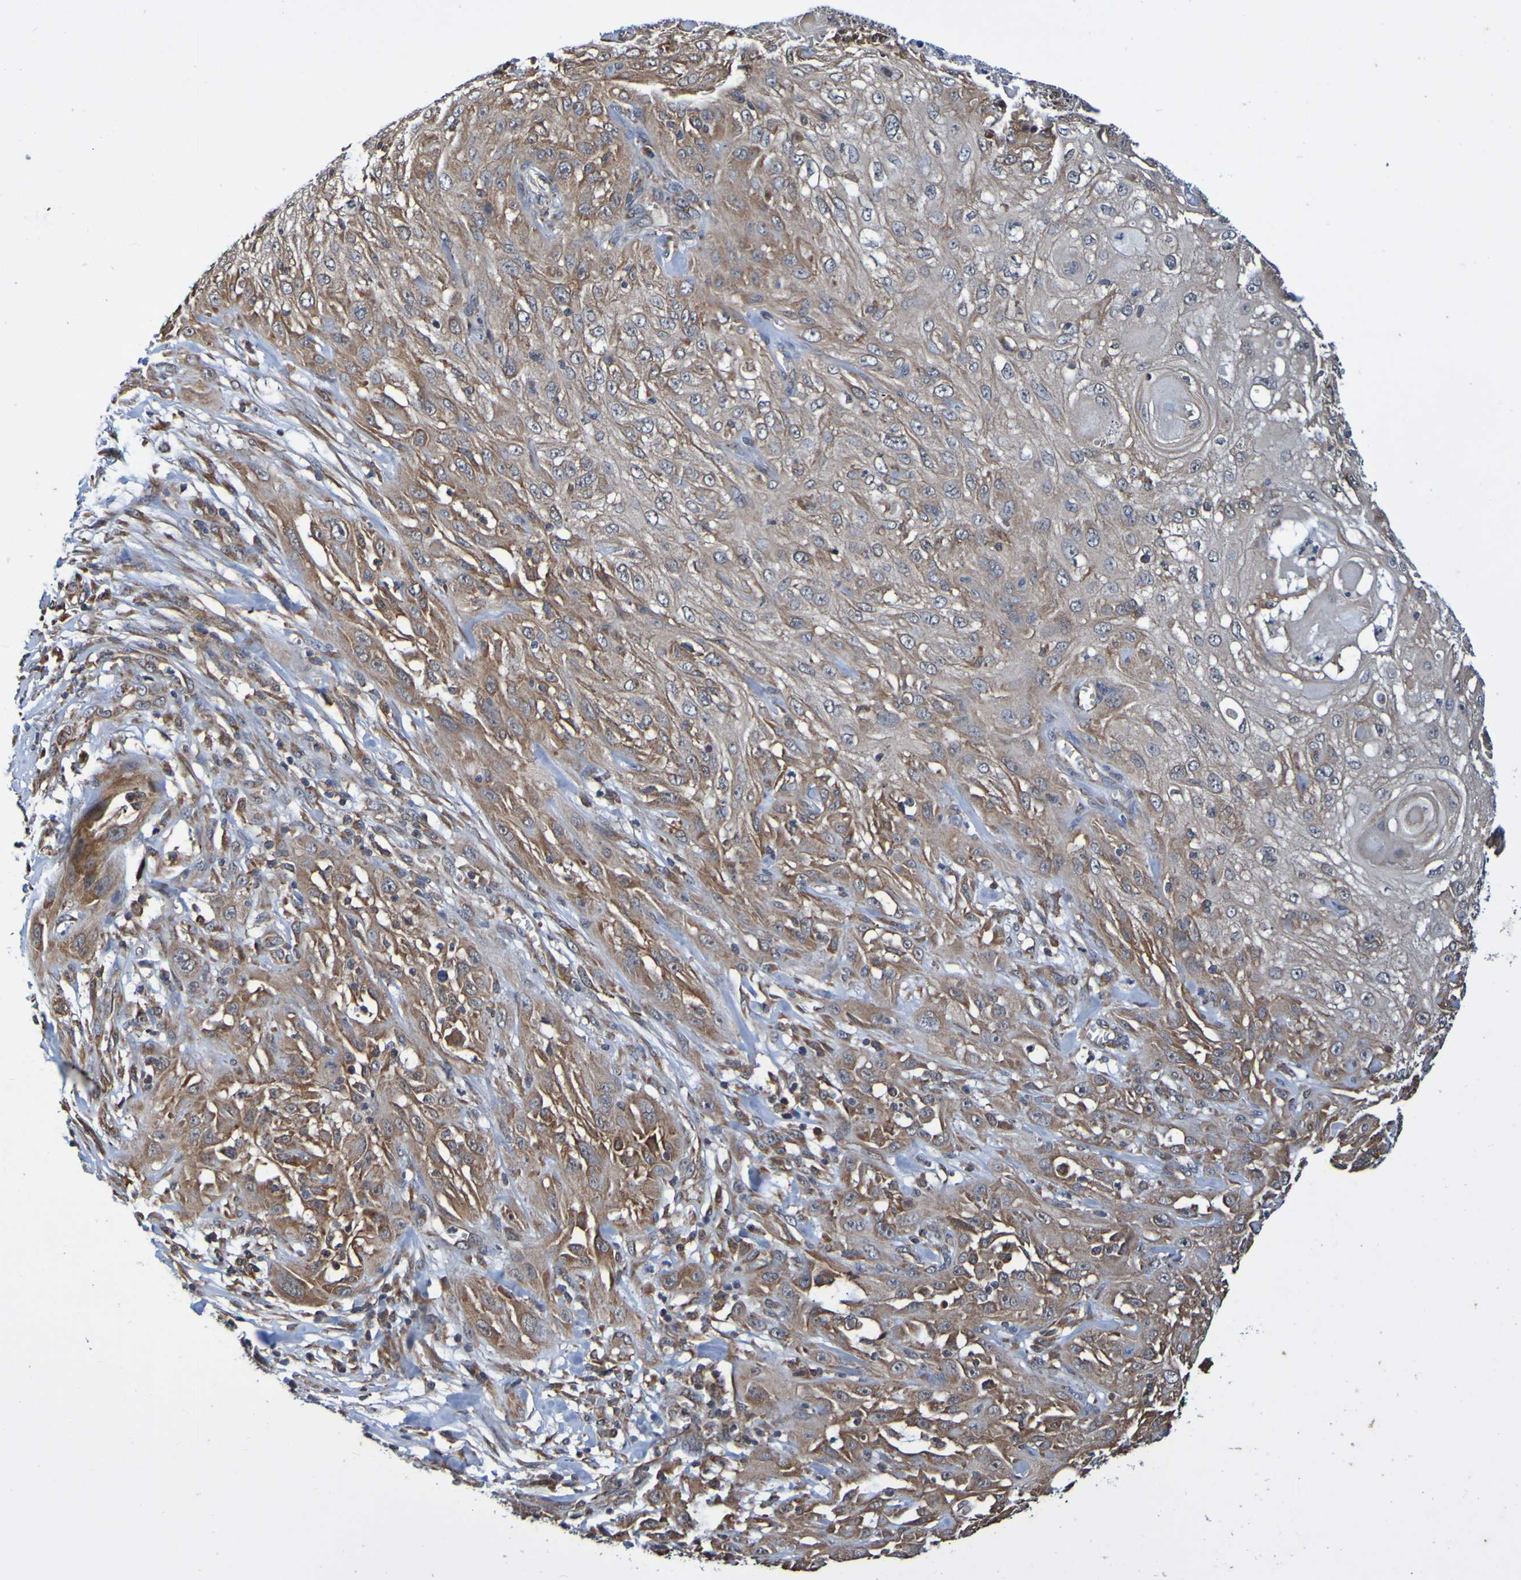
{"staining": {"intensity": "moderate", "quantity": ">75%", "location": "cytoplasmic/membranous"}, "tissue": "skin cancer", "cell_type": "Tumor cells", "image_type": "cancer", "snomed": [{"axis": "morphology", "description": "Squamous cell carcinoma, NOS"}, {"axis": "topography", "description": "Skin"}], "caption": "Moderate cytoplasmic/membranous positivity for a protein is identified in approximately >75% of tumor cells of skin cancer (squamous cell carcinoma) using immunohistochemistry.", "gene": "AXIN1", "patient": {"sex": "male", "age": 75}}